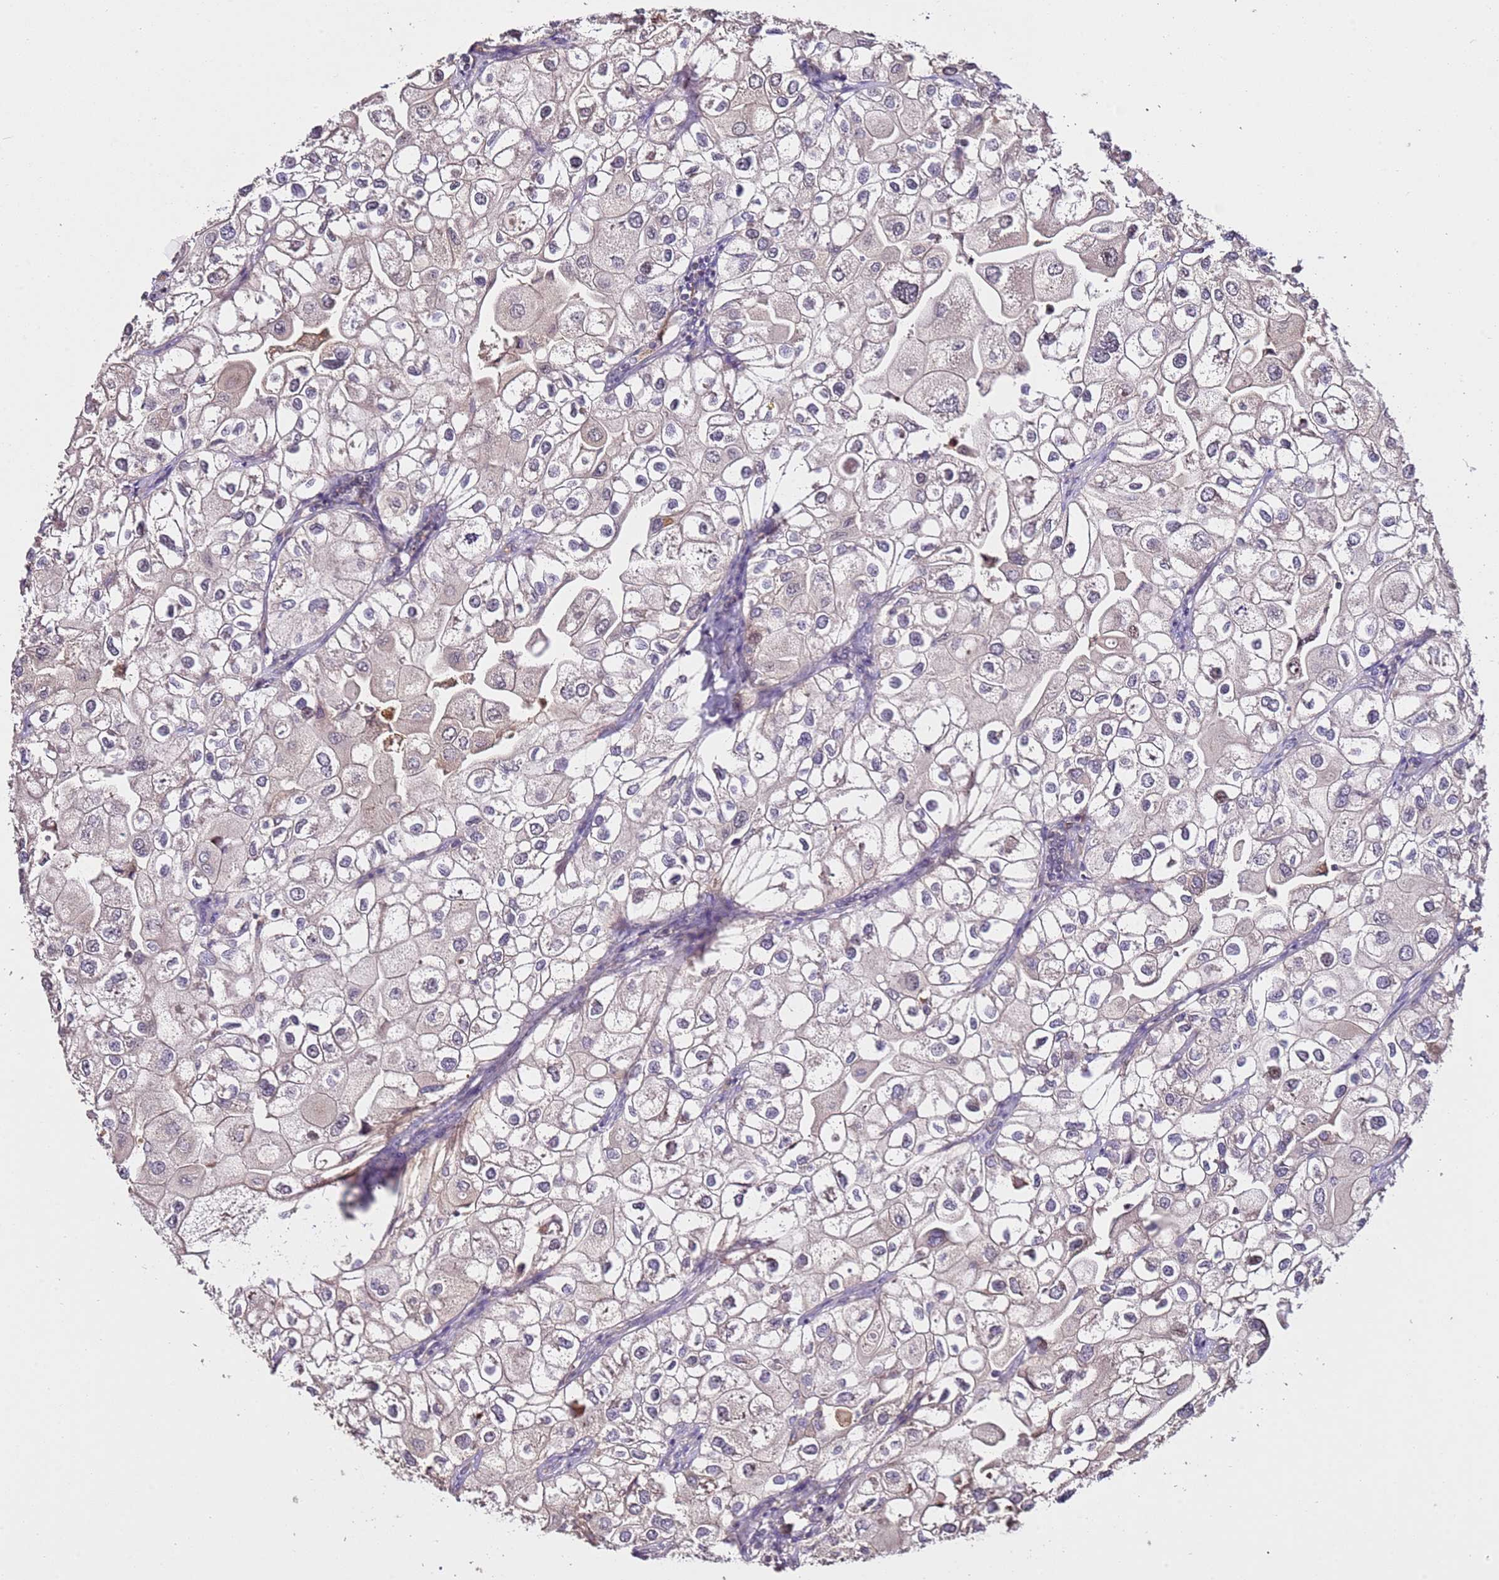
{"staining": {"intensity": "weak", "quantity": "<25%", "location": "cytoplasmic/membranous,nuclear"}, "tissue": "urothelial cancer", "cell_type": "Tumor cells", "image_type": "cancer", "snomed": [{"axis": "morphology", "description": "Urothelial carcinoma, High grade"}, {"axis": "topography", "description": "Urinary bladder"}], "caption": "DAB immunohistochemical staining of high-grade urothelial carcinoma displays no significant expression in tumor cells.", "gene": "DDX27", "patient": {"sex": "male", "age": 64}}